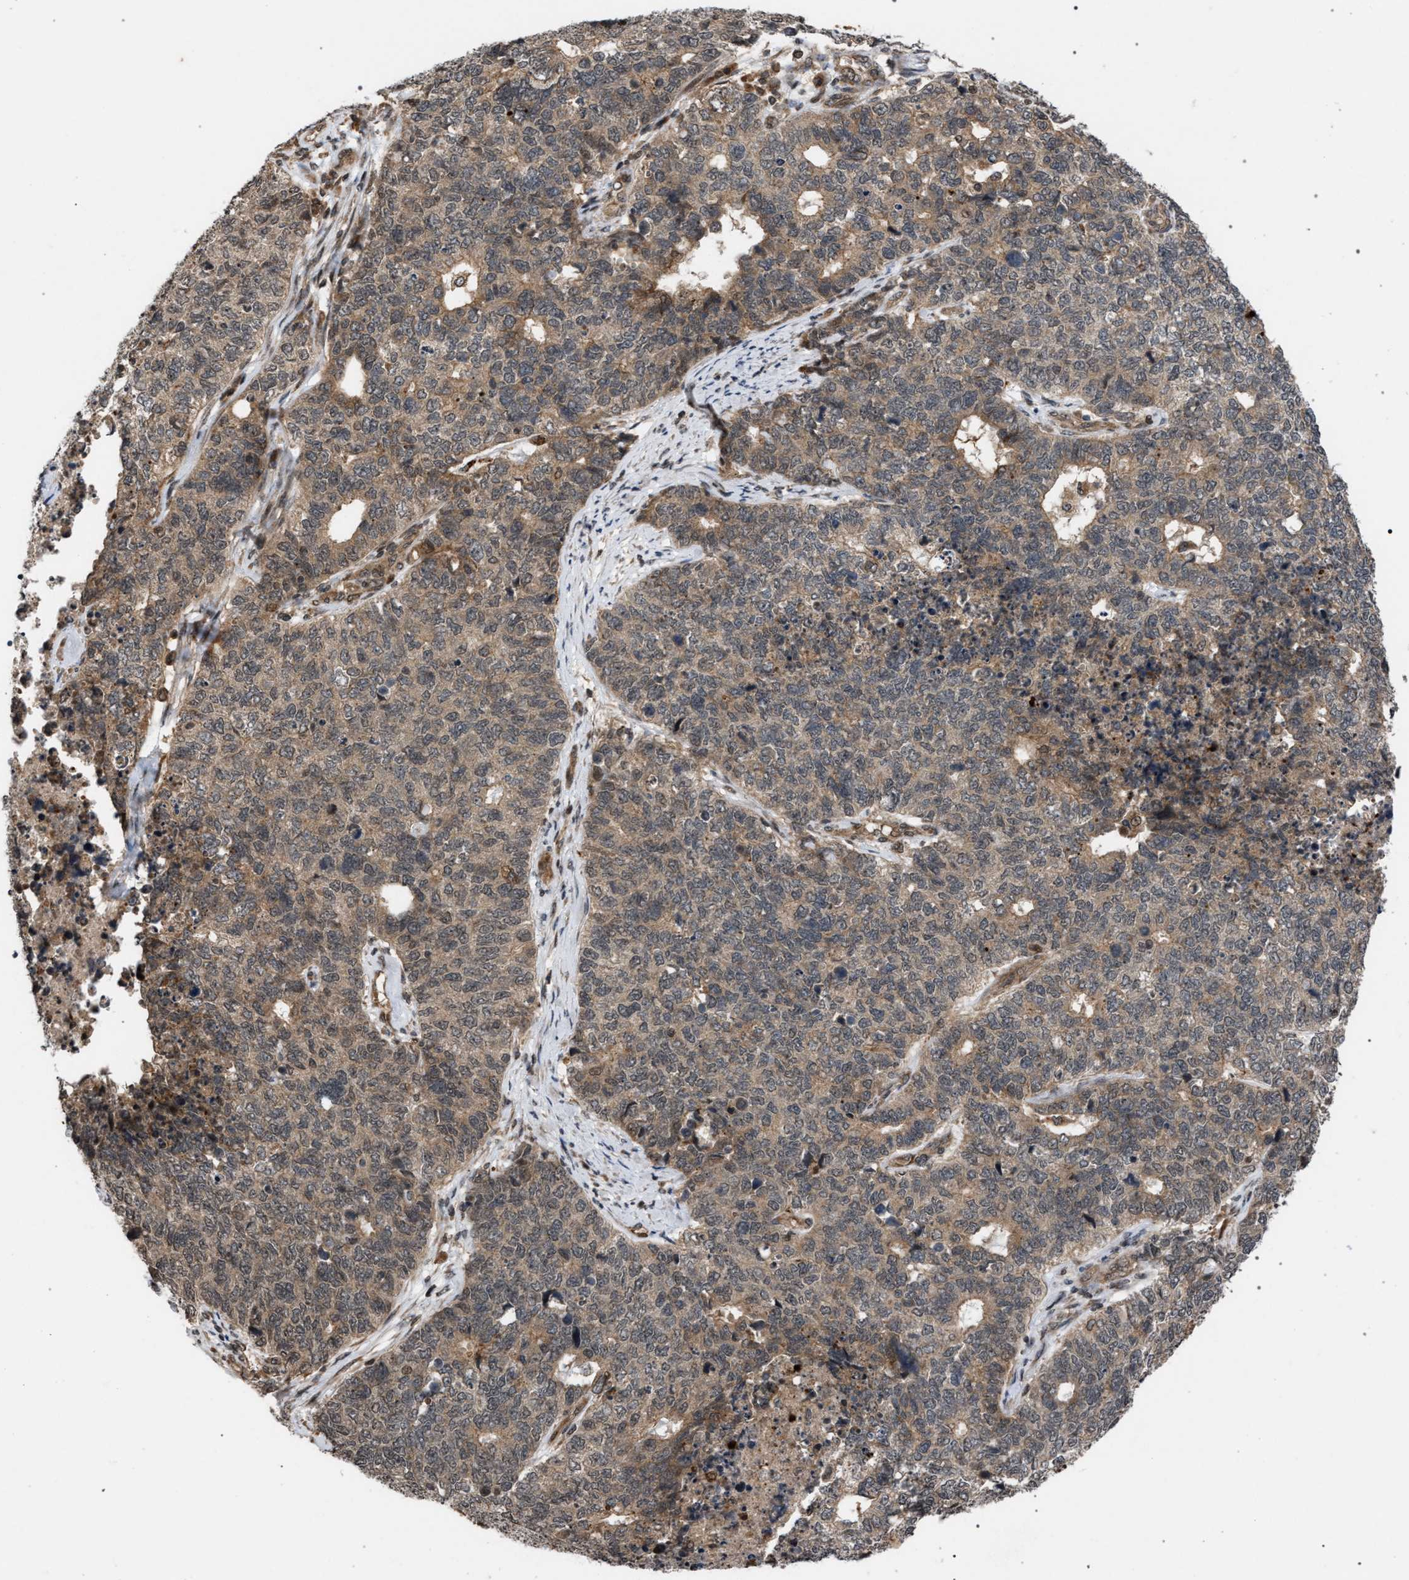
{"staining": {"intensity": "weak", "quantity": ">75%", "location": "cytoplasmic/membranous"}, "tissue": "cervical cancer", "cell_type": "Tumor cells", "image_type": "cancer", "snomed": [{"axis": "morphology", "description": "Squamous cell carcinoma, NOS"}, {"axis": "topography", "description": "Cervix"}], "caption": "Protein expression analysis of squamous cell carcinoma (cervical) demonstrates weak cytoplasmic/membranous expression in approximately >75% of tumor cells.", "gene": "IRAK4", "patient": {"sex": "female", "age": 63}}